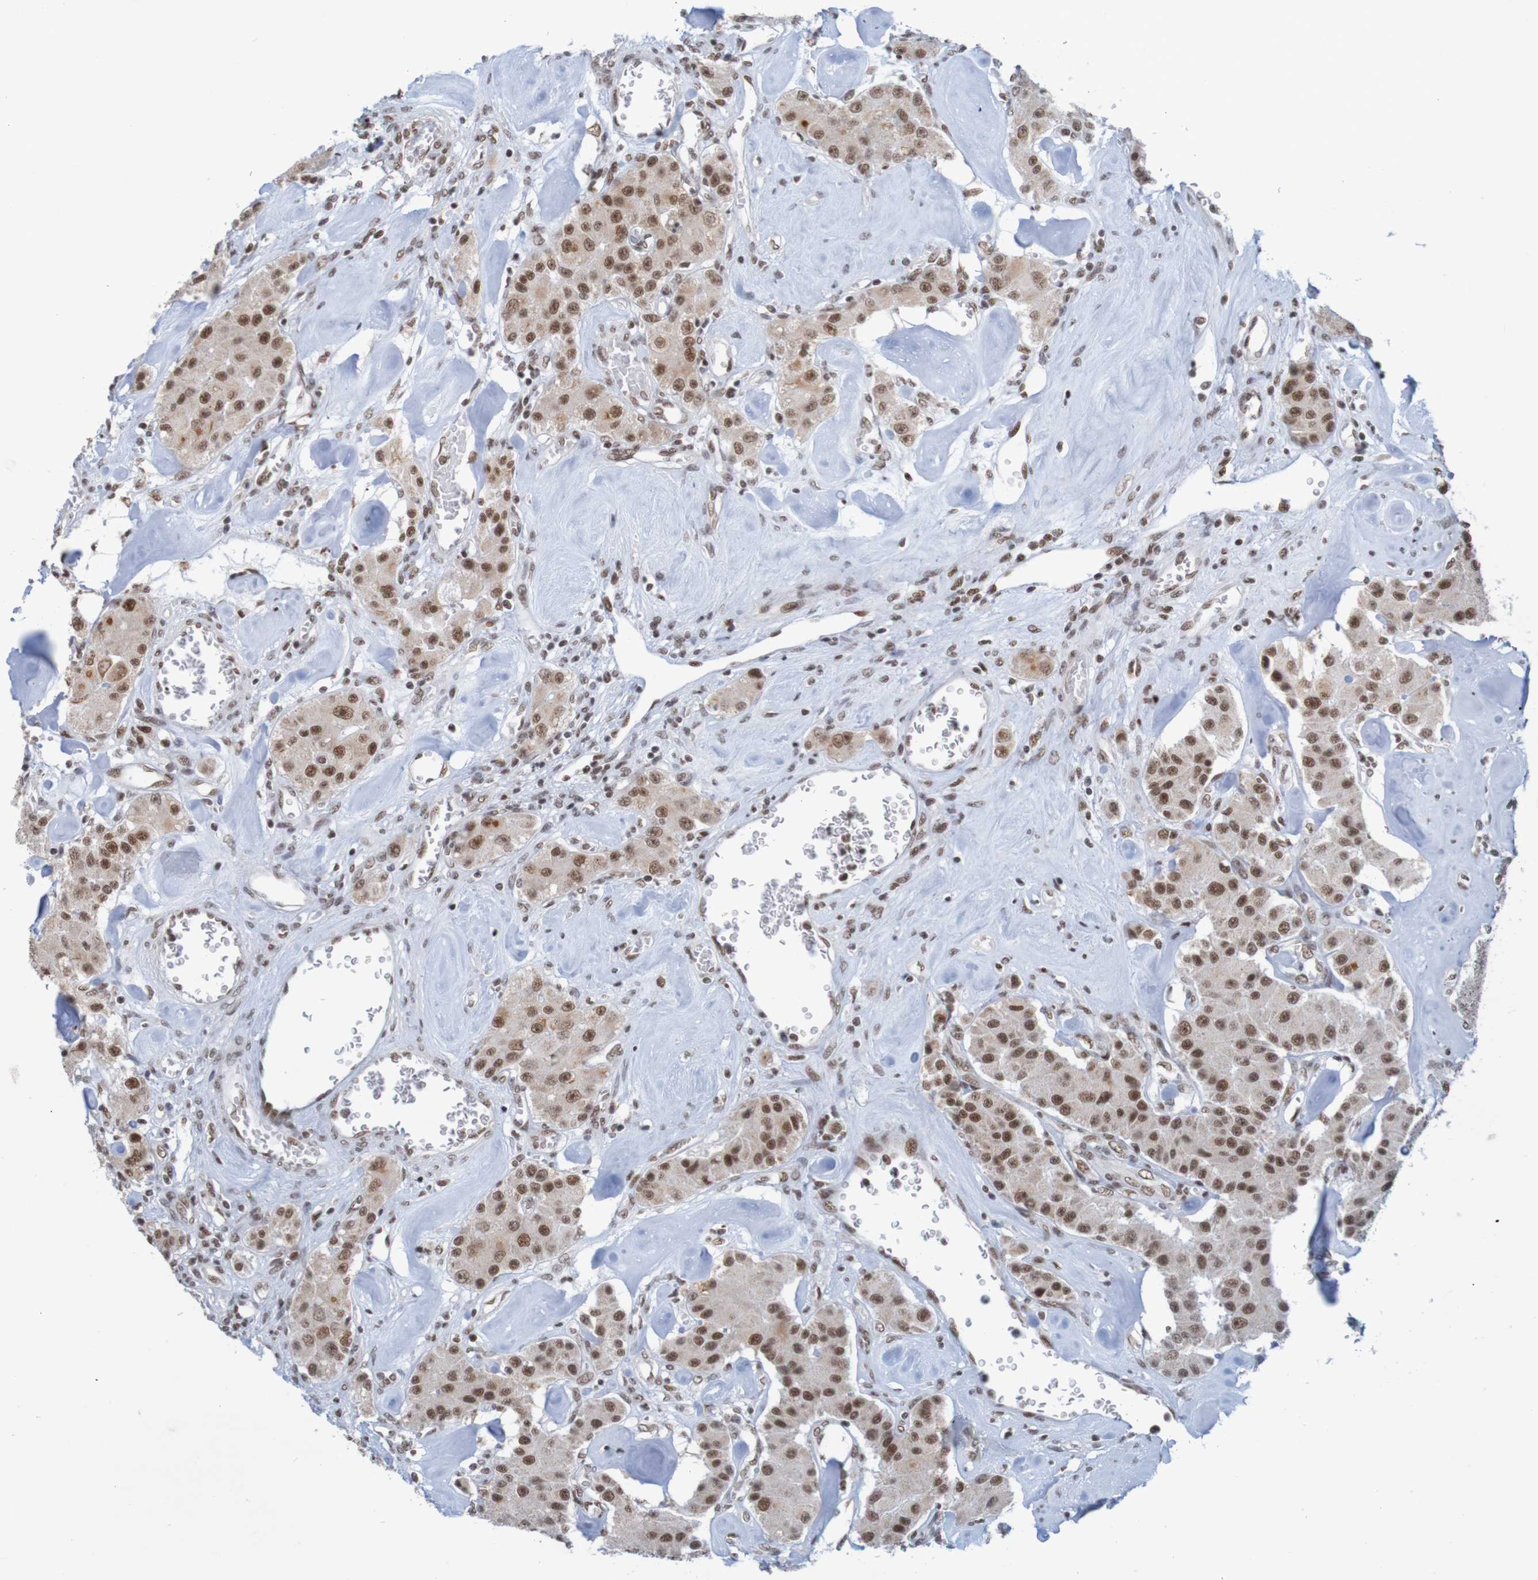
{"staining": {"intensity": "strong", "quantity": ">75%", "location": "nuclear"}, "tissue": "carcinoid", "cell_type": "Tumor cells", "image_type": "cancer", "snomed": [{"axis": "morphology", "description": "Carcinoid, malignant, NOS"}, {"axis": "topography", "description": "Pancreas"}], "caption": "The immunohistochemical stain labels strong nuclear staining in tumor cells of carcinoid tissue.", "gene": "THRAP3", "patient": {"sex": "male", "age": 41}}